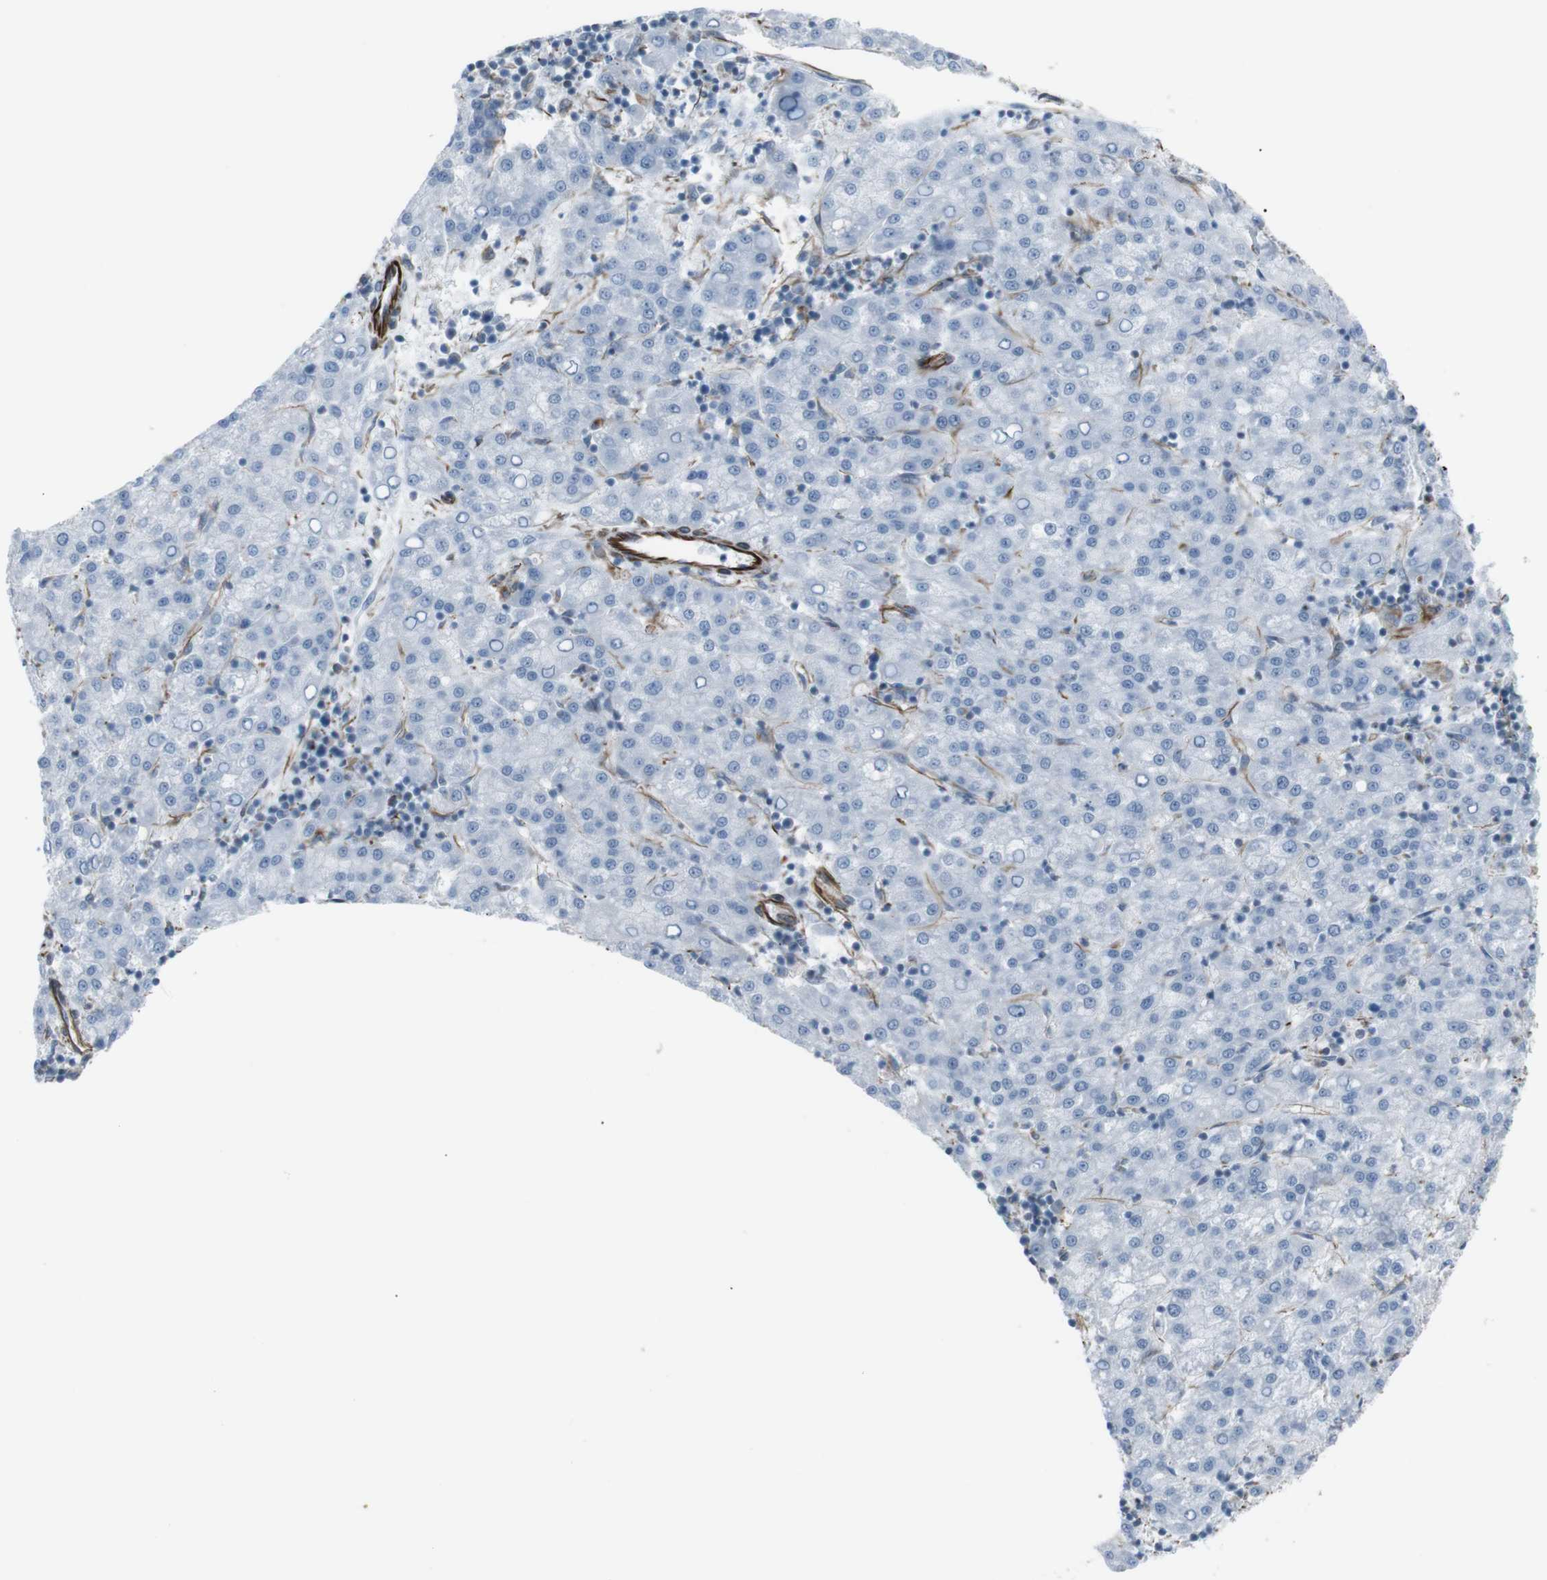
{"staining": {"intensity": "negative", "quantity": "none", "location": "none"}, "tissue": "liver cancer", "cell_type": "Tumor cells", "image_type": "cancer", "snomed": [{"axis": "morphology", "description": "Carcinoma, Hepatocellular, NOS"}, {"axis": "topography", "description": "Liver"}], "caption": "Tumor cells show no significant protein expression in liver hepatocellular carcinoma. (IHC, brightfield microscopy, high magnification).", "gene": "ZDHHC6", "patient": {"sex": "female", "age": 58}}